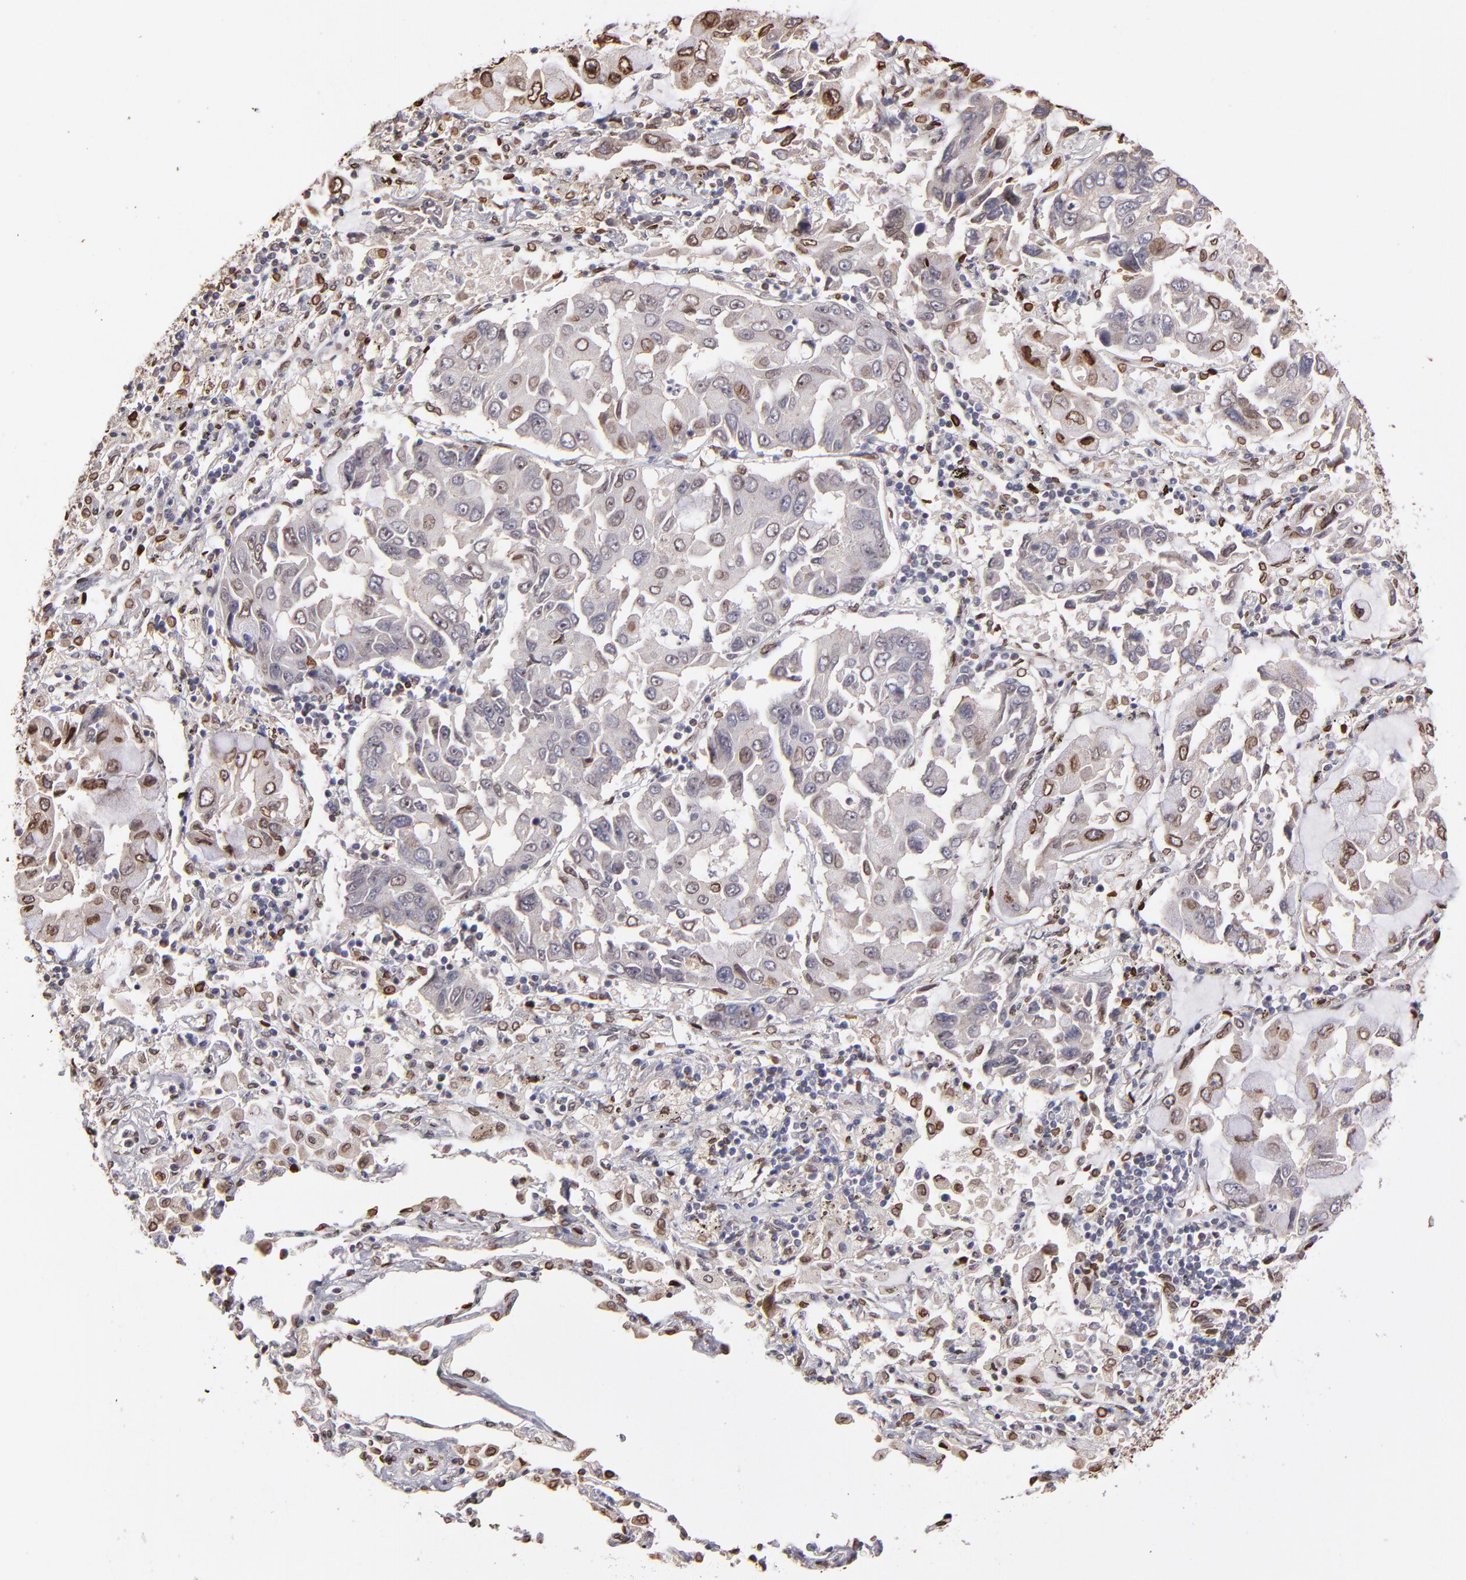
{"staining": {"intensity": "moderate", "quantity": "25%-75%", "location": "cytoplasmic/membranous,nuclear"}, "tissue": "lung cancer", "cell_type": "Tumor cells", "image_type": "cancer", "snomed": [{"axis": "morphology", "description": "Adenocarcinoma, NOS"}, {"axis": "topography", "description": "Lung"}], "caption": "Lung cancer (adenocarcinoma) stained with a protein marker shows moderate staining in tumor cells.", "gene": "PUM3", "patient": {"sex": "male", "age": 64}}